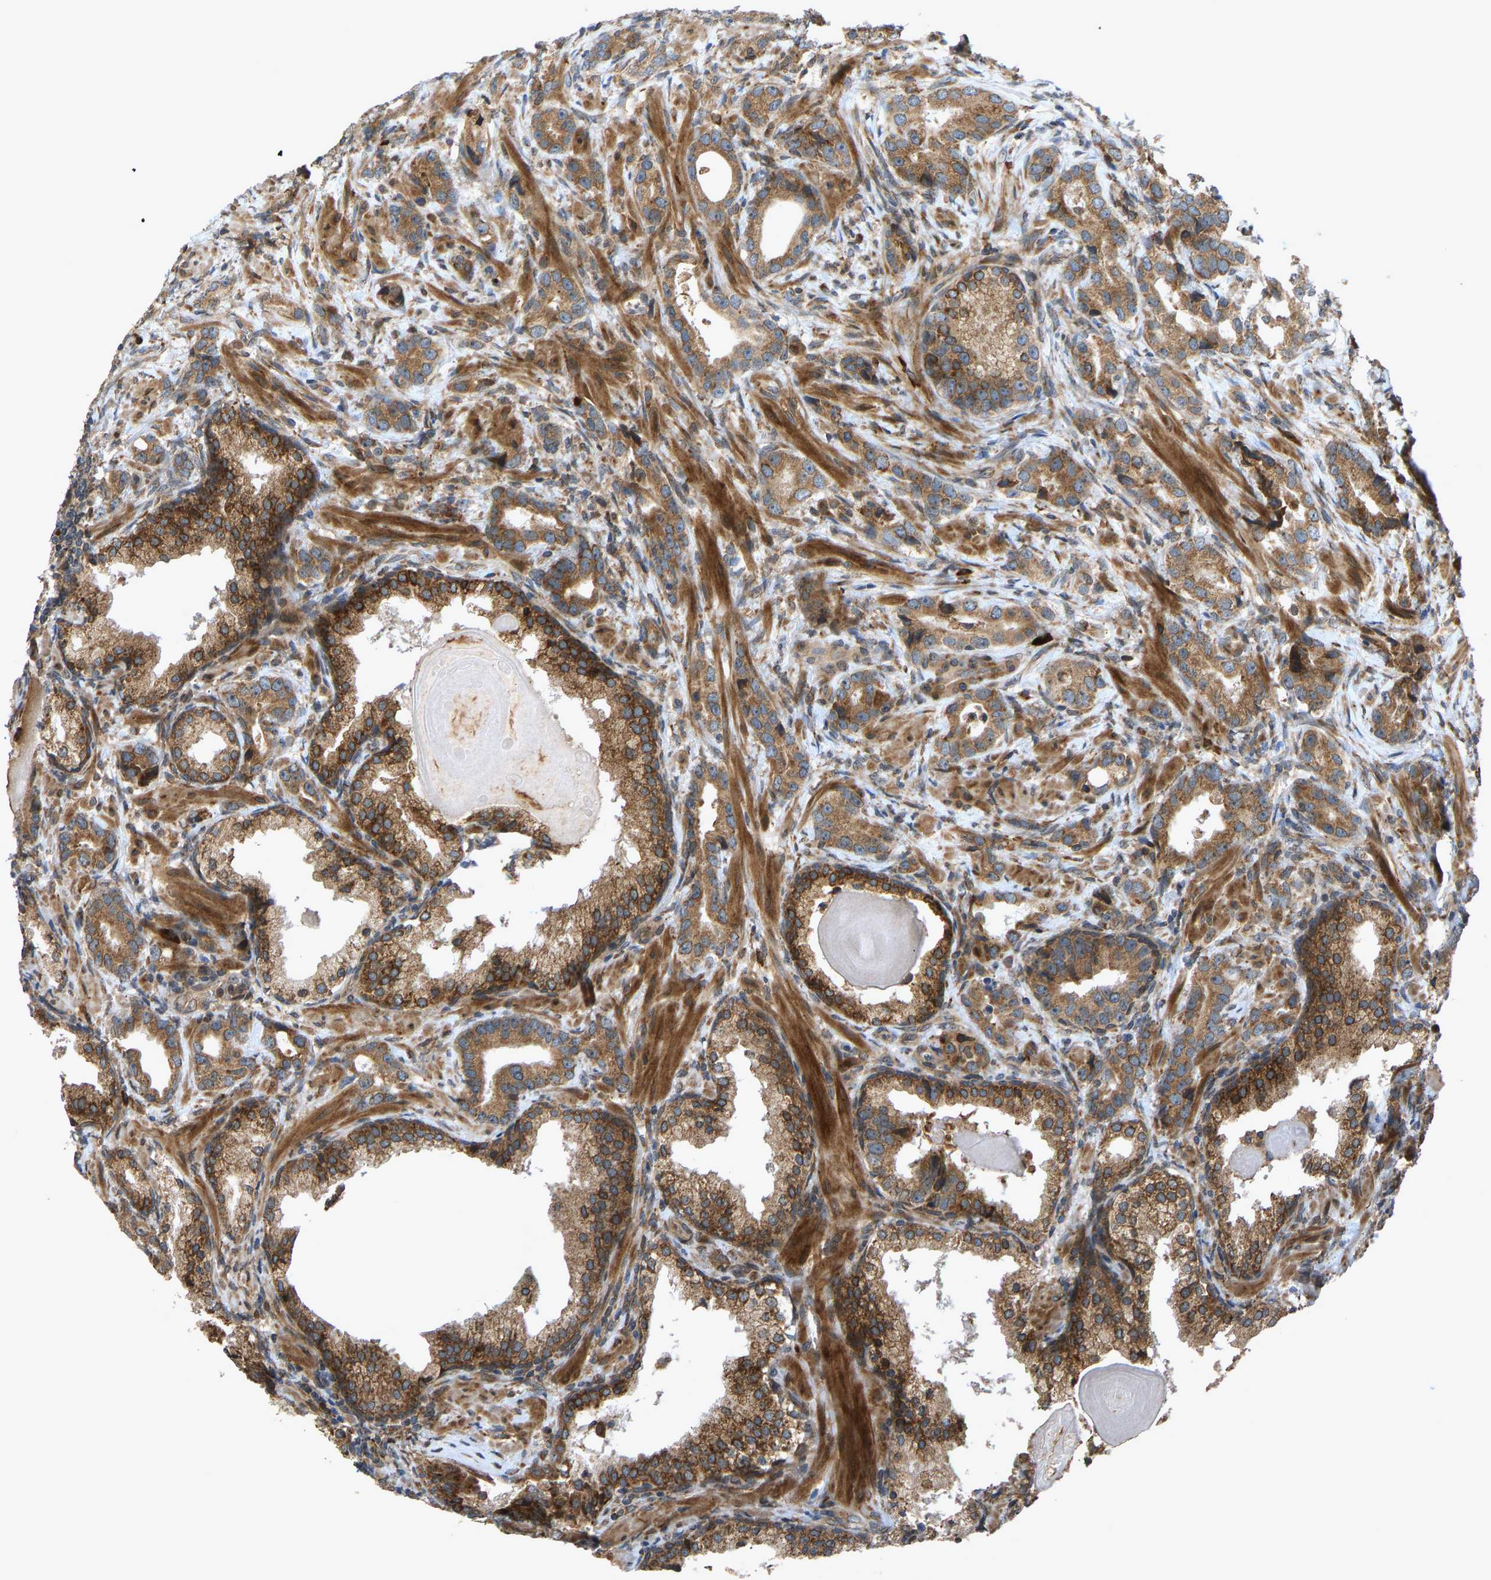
{"staining": {"intensity": "moderate", "quantity": ">75%", "location": "cytoplasmic/membranous"}, "tissue": "prostate cancer", "cell_type": "Tumor cells", "image_type": "cancer", "snomed": [{"axis": "morphology", "description": "Adenocarcinoma, High grade"}, {"axis": "topography", "description": "Prostate"}], "caption": "About >75% of tumor cells in human high-grade adenocarcinoma (prostate) reveal moderate cytoplasmic/membranous protein expression as visualized by brown immunohistochemical staining.", "gene": "RPN2", "patient": {"sex": "male", "age": 63}}